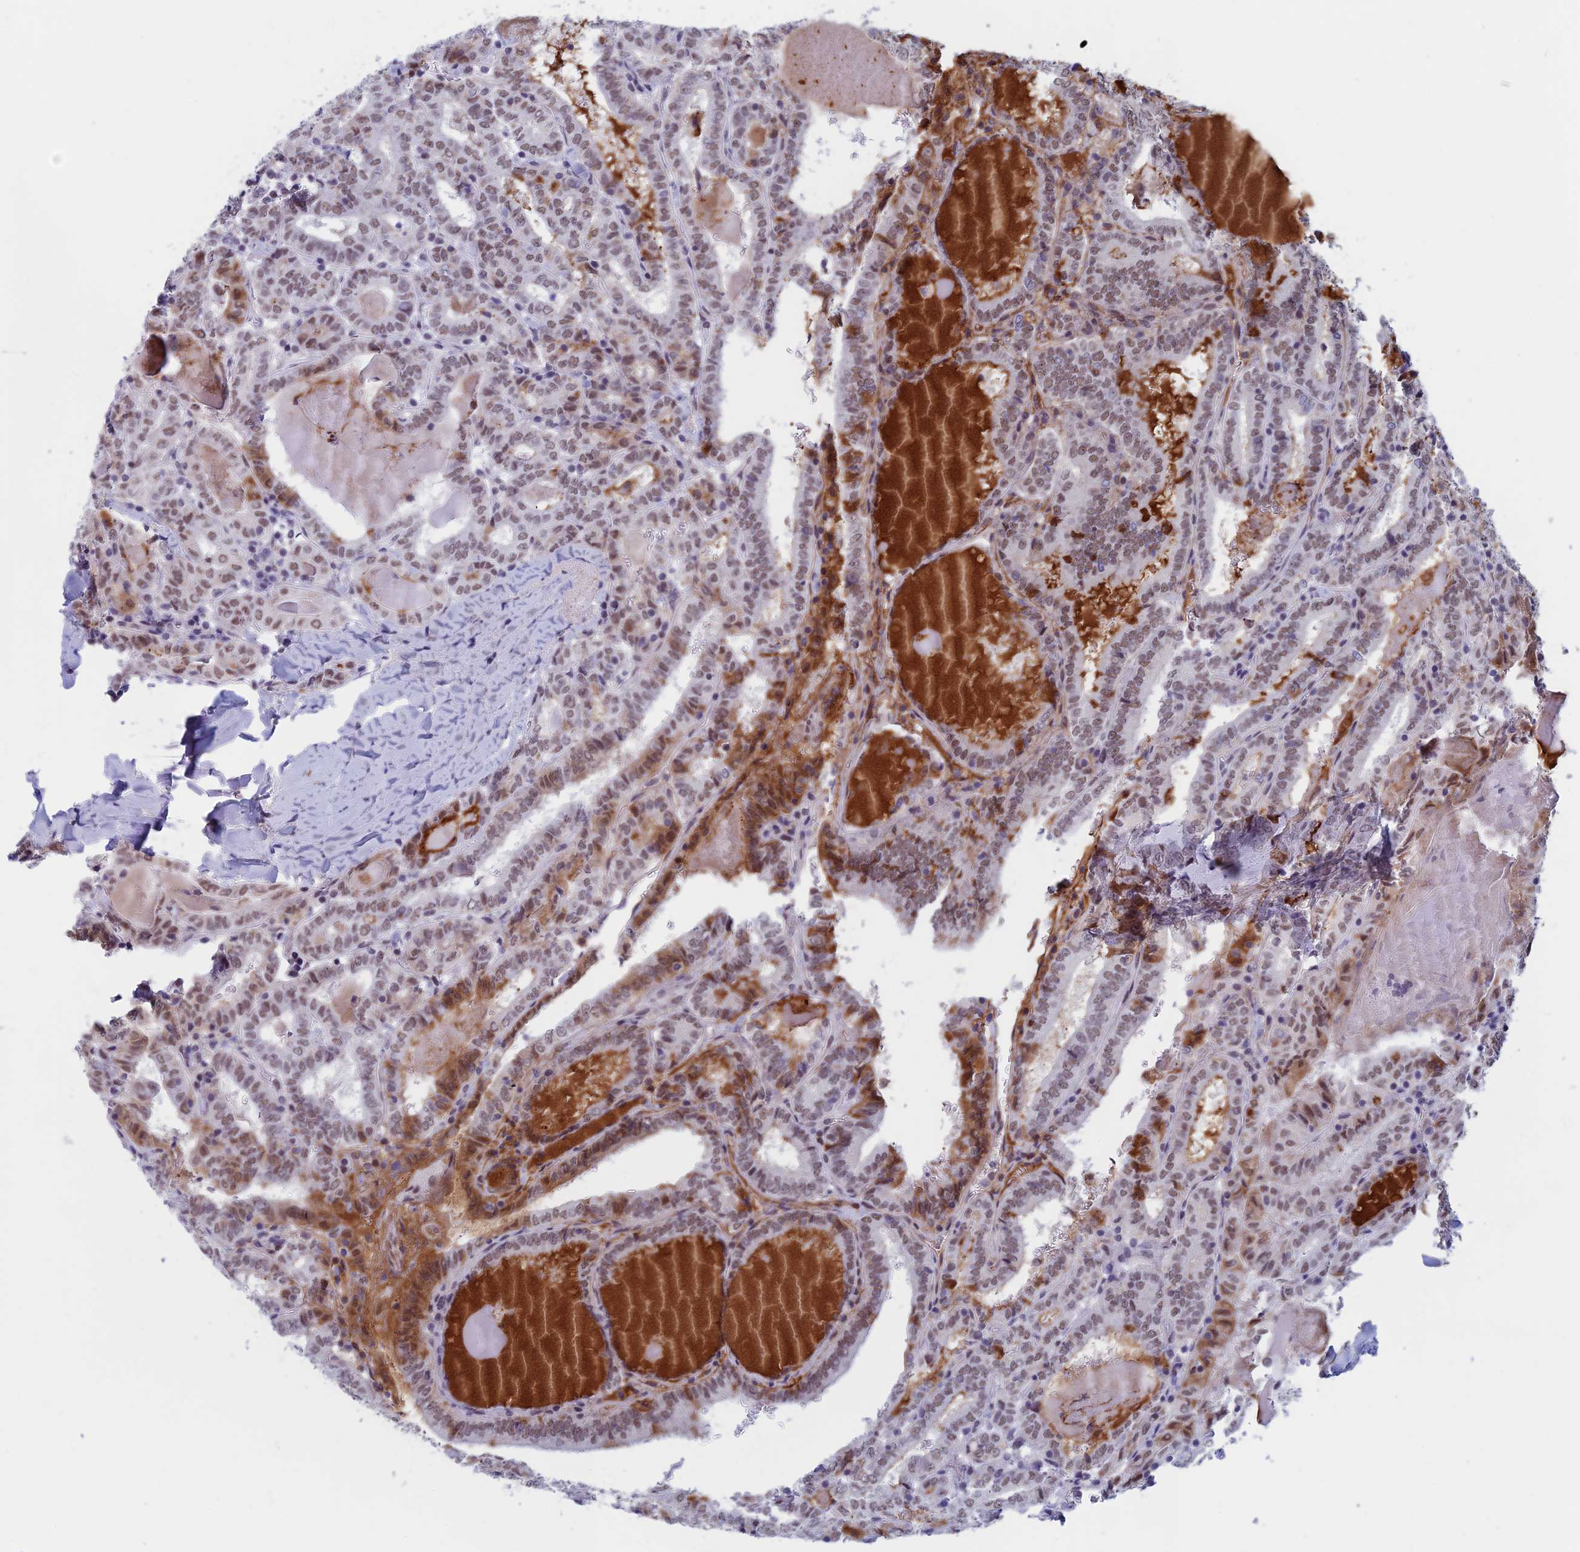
{"staining": {"intensity": "weak", "quantity": ">75%", "location": "cytoplasmic/membranous,nuclear"}, "tissue": "thyroid cancer", "cell_type": "Tumor cells", "image_type": "cancer", "snomed": [{"axis": "morphology", "description": "Papillary adenocarcinoma, NOS"}, {"axis": "topography", "description": "Thyroid gland"}], "caption": "Thyroid cancer (papillary adenocarcinoma) was stained to show a protein in brown. There is low levels of weak cytoplasmic/membranous and nuclear positivity in about >75% of tumor cells.", "gene": "ASH2L", "patient": {"sex": "female", "age": 72}}